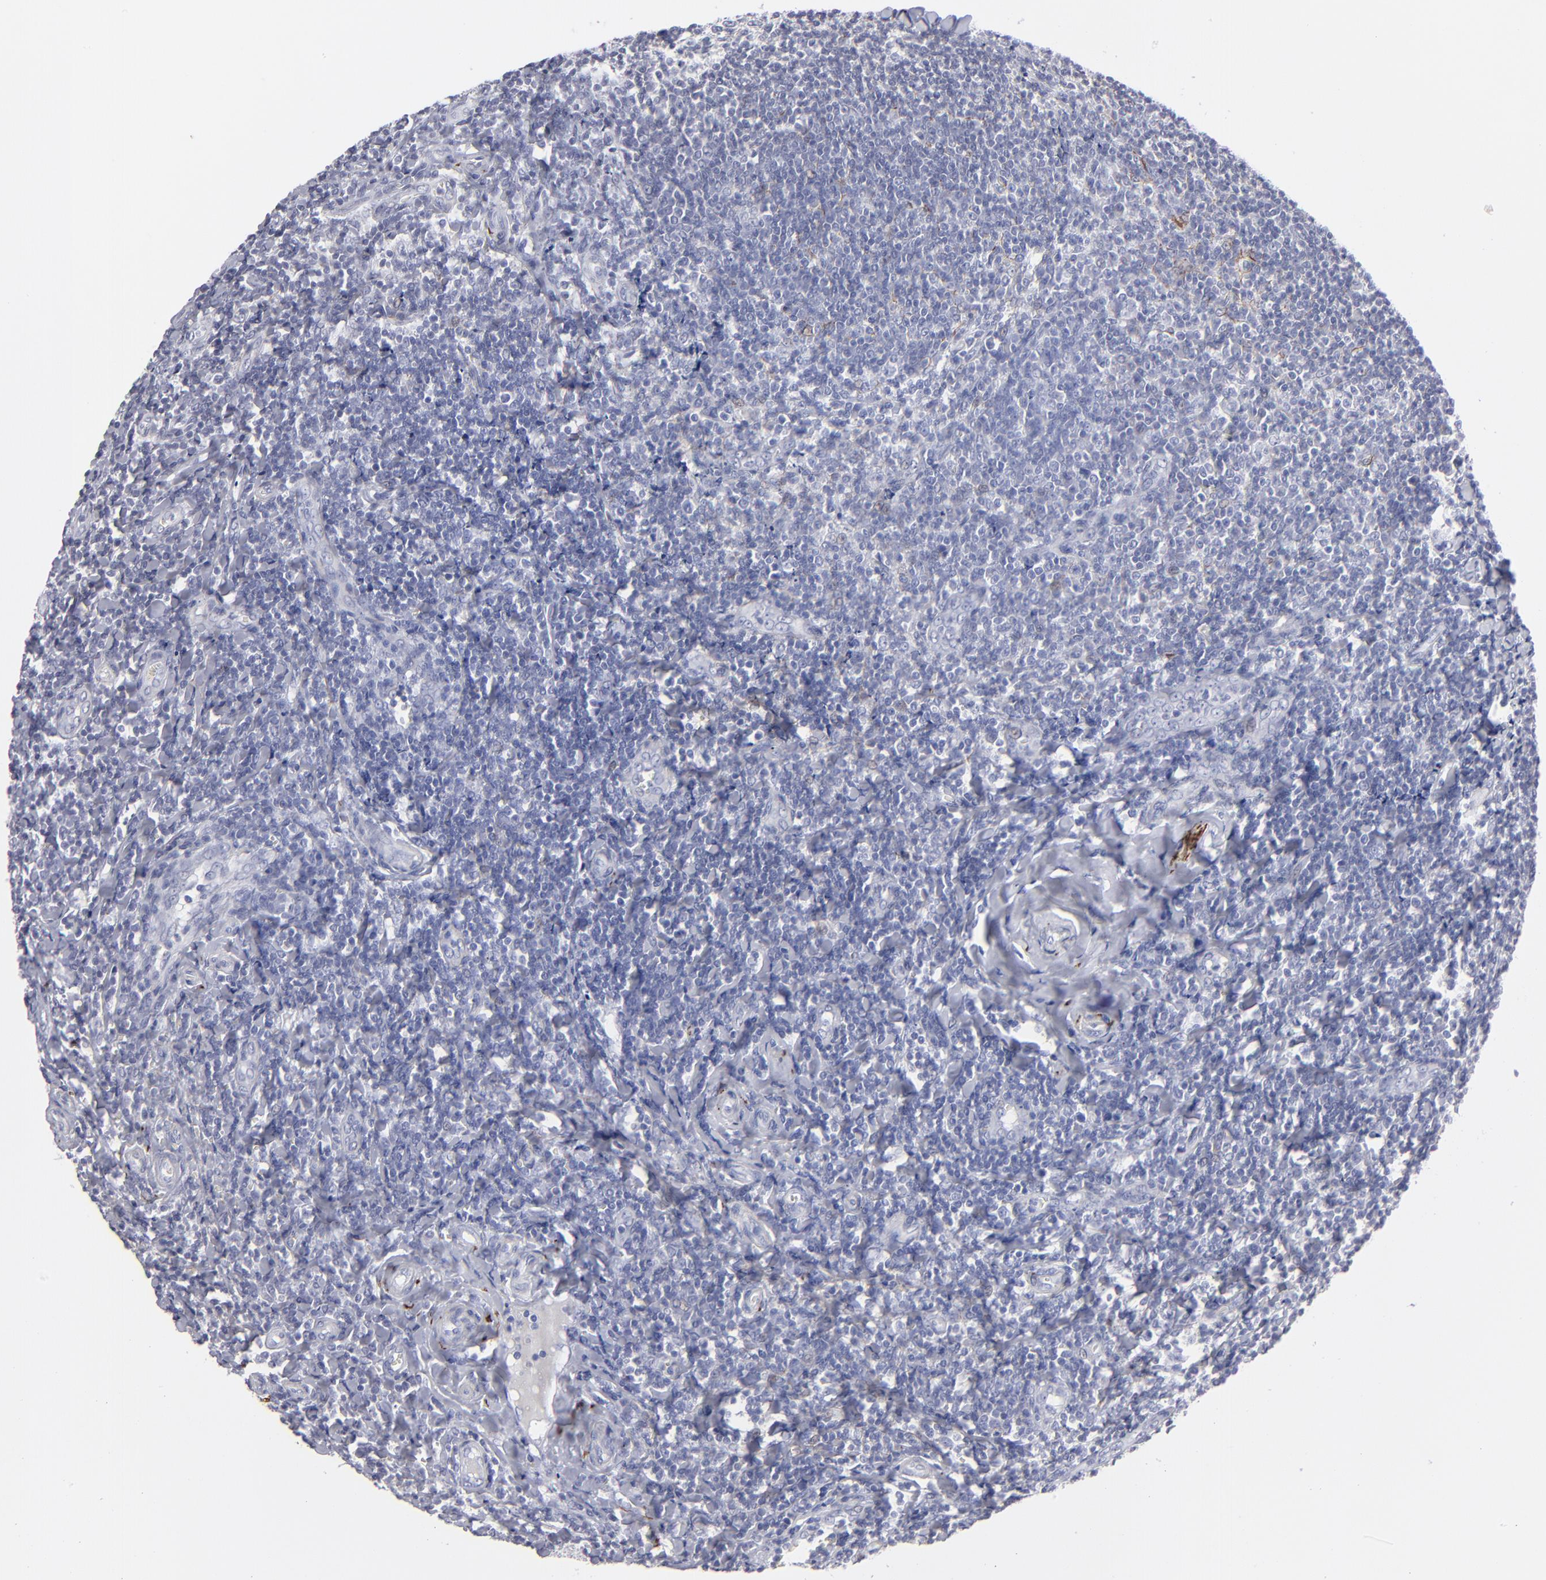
{"staining": {"intensity": "negative", "quantity": "none", "location": "none"}, "tissue": "tonsil", "cell_type": "Germinal center cells", "image_type": "normal", "snomed": [{"axis": "morphology", "description": "Normal tissue, NOS"}, {"axis": "topography", "description": "Tonsil"}], "caption": "Immunohistochemical staining of unremarkable tonsil shows no significant expression in germinal center cells.", "gene": "CADM3", "patient": {"sex": "male", "age": 20}}